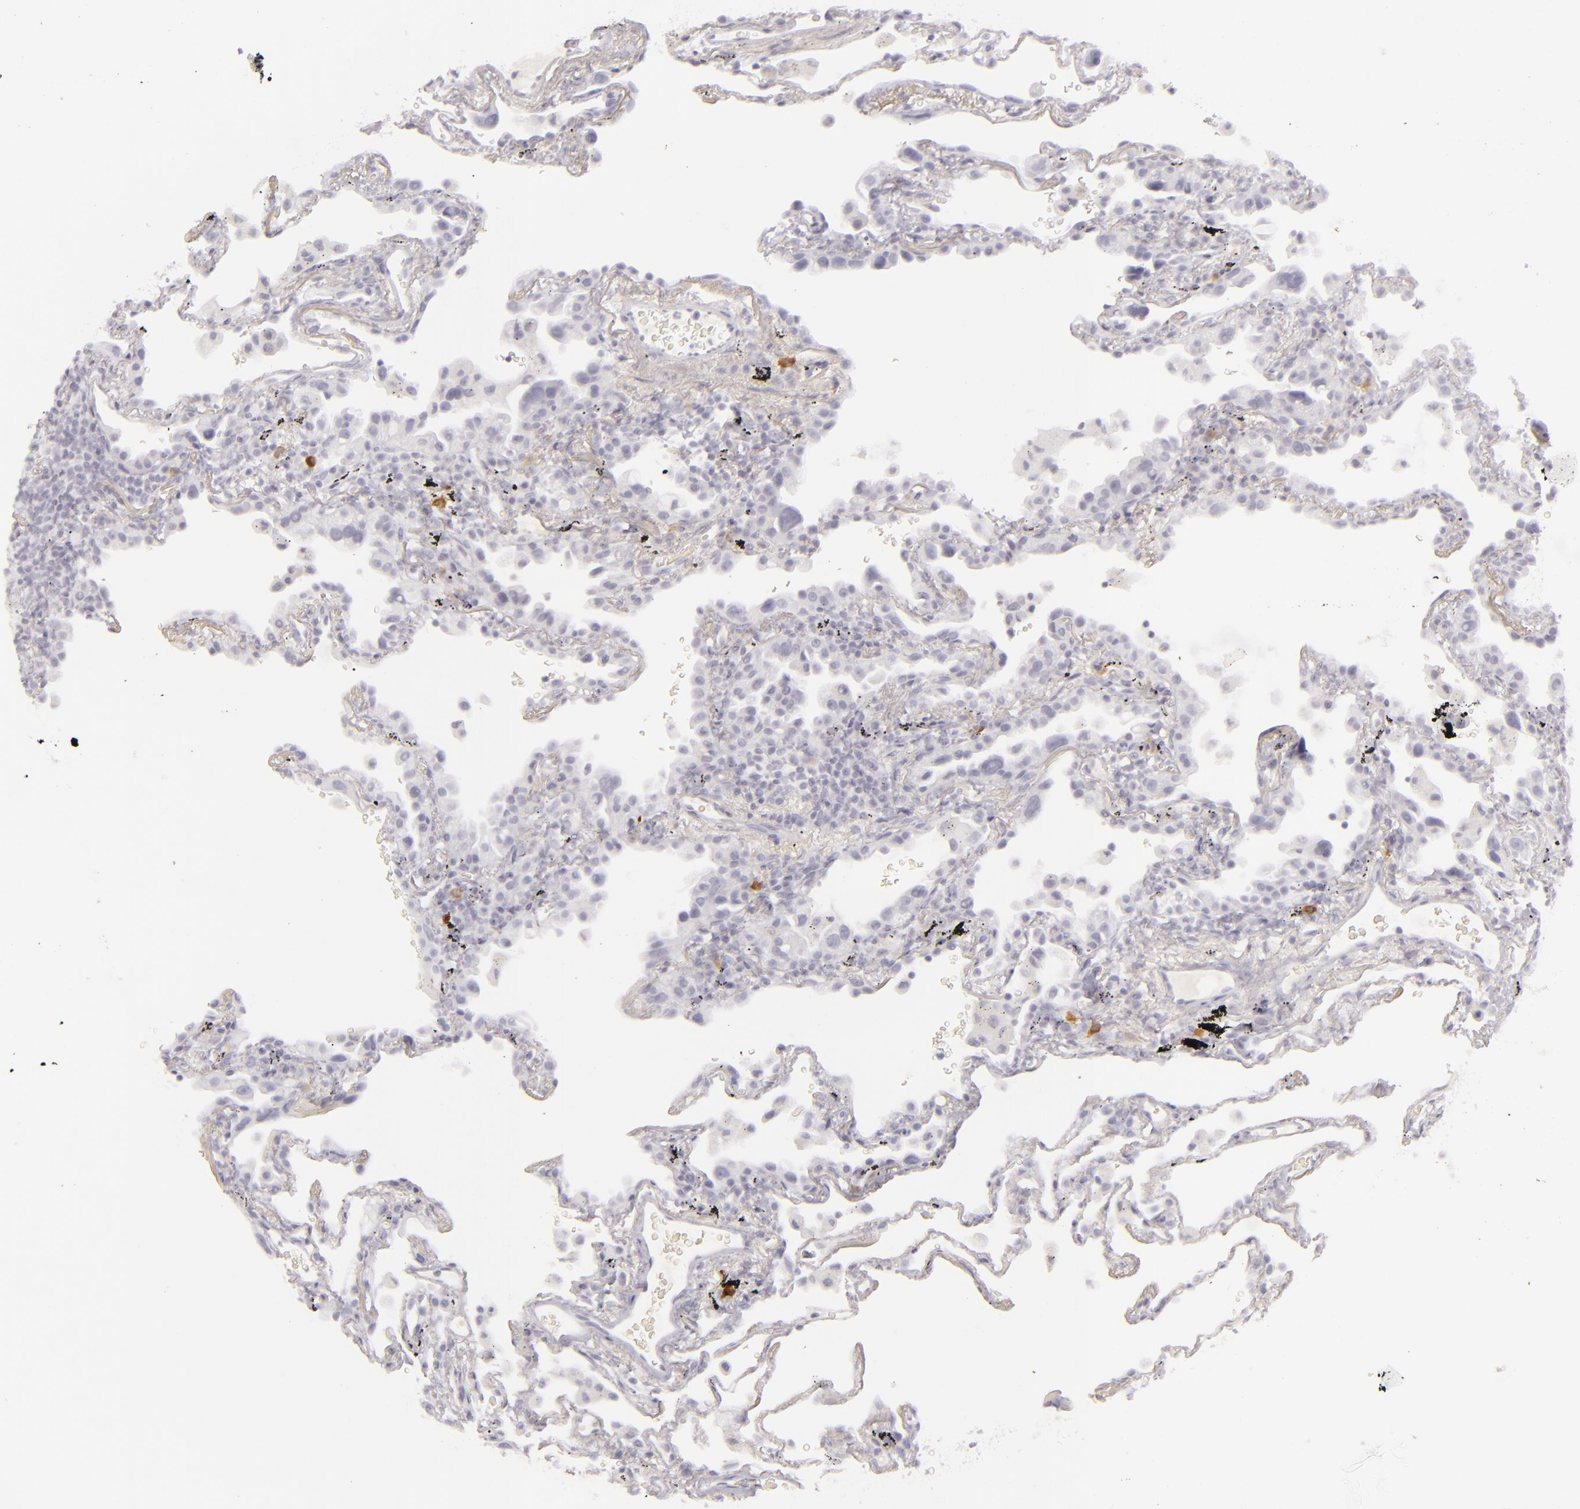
{"staining": {"intensity": "negative", "quantity": "none", "location": "none"}, "tissue": "lung", "cell_type": "Alveolar cells", "image_type": "normal", "snomed": [{"axis": "morphology", "description": "Normal tissue, NOS"}, {"axis": "morphology", "description": "Inflammation, NOS"}, {"axis": "topography", "description": "Lung"}], "caption": "IHC histopathology image of normal human lung stained for a protein (brown), which shows no positivity in alveolar cells. (Brightfield microscopy of DAB (3,3'-diaminobenzidine) immunohistochemistry at high magnification).", "gene": "CDX2", "patient": {"sex": "male", "age": 69}}